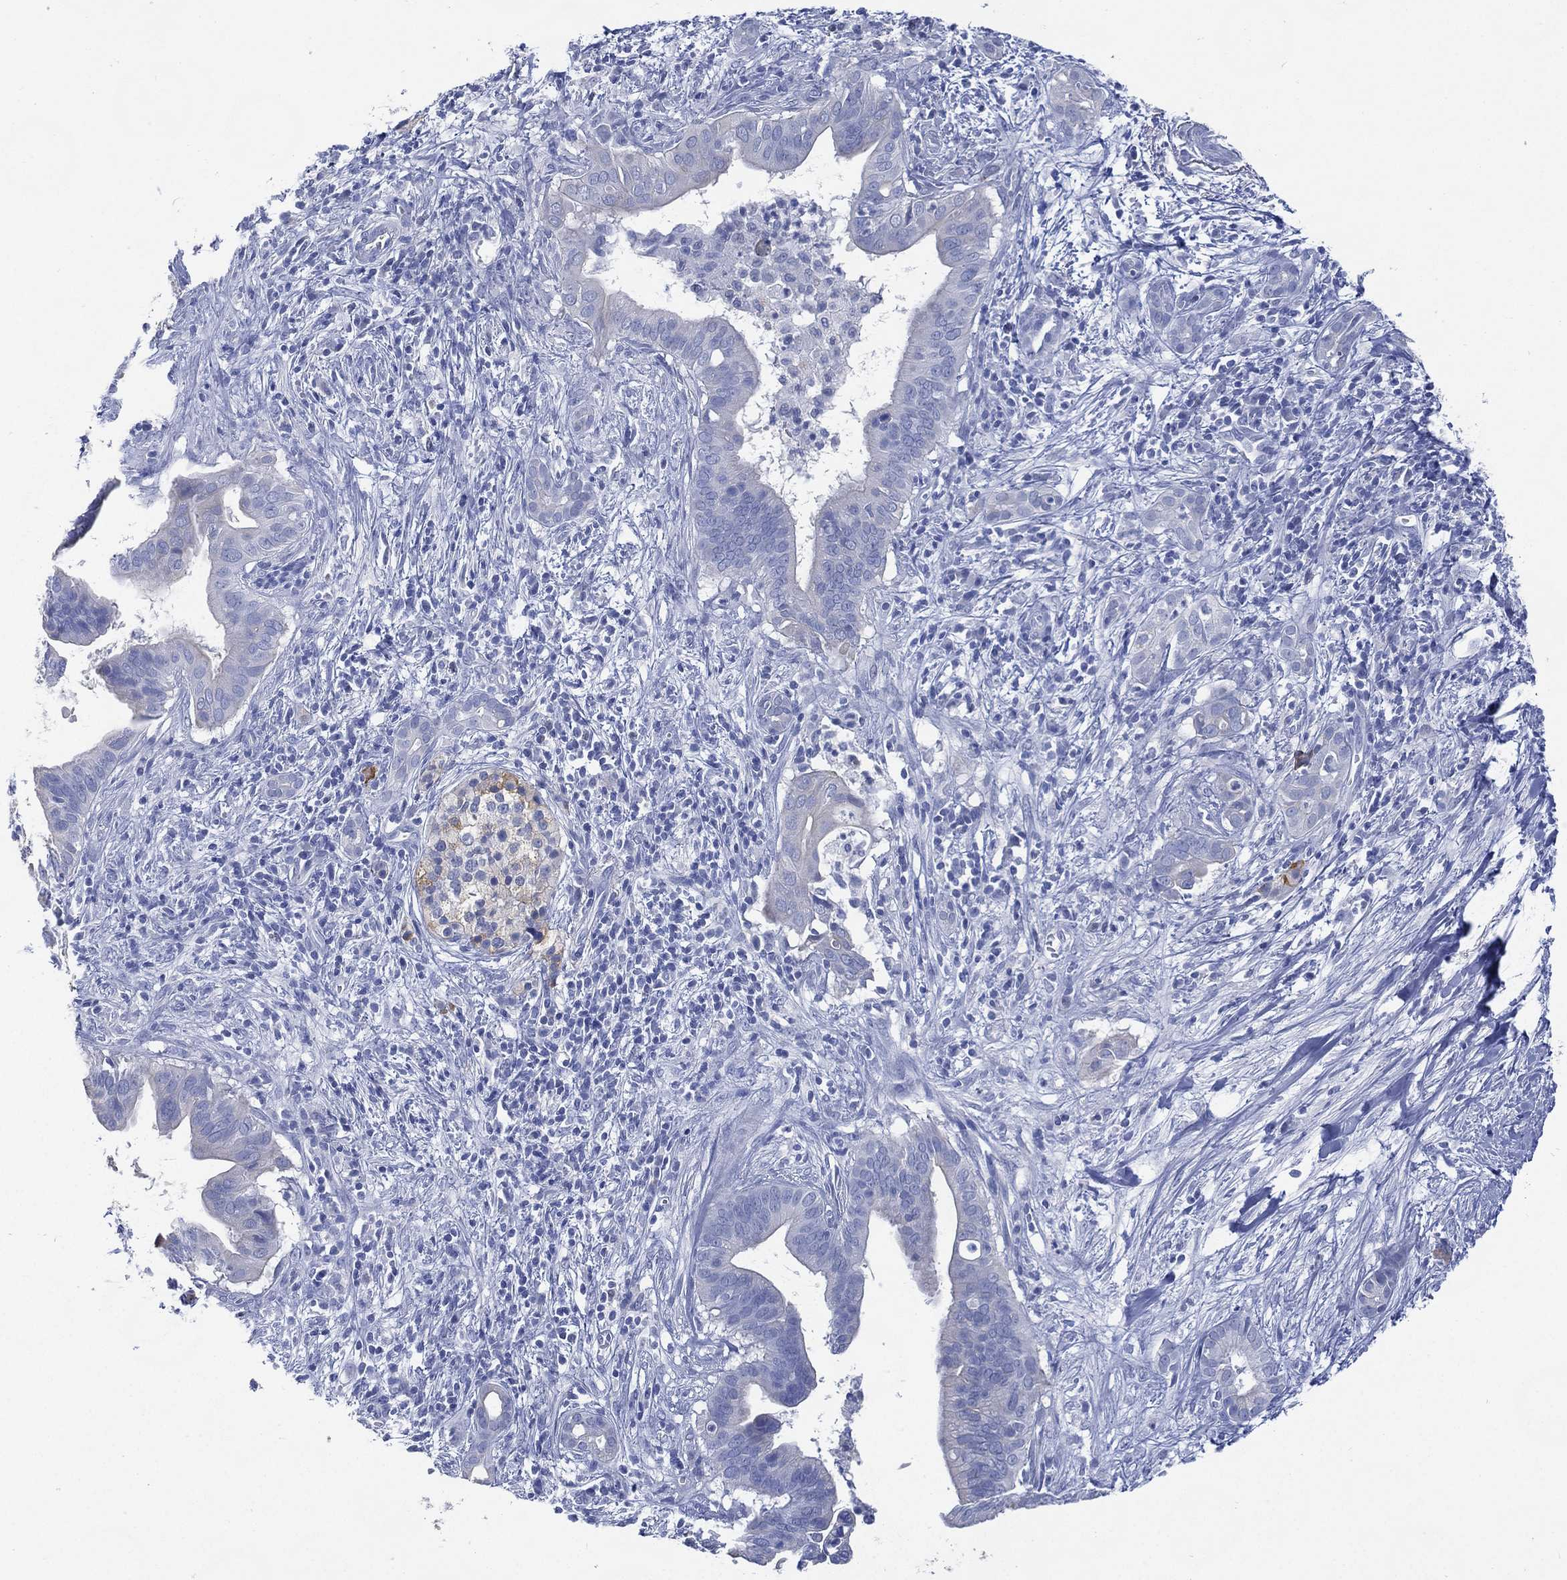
{"staining": {"intensity": "negative", "quantity": "none", "location": "none"}, "tissue": "pancreatic cancer", "cell_type": "Tumor cells", "image_type": "cancer", "snomed": [{"axis": "morphology", "description": "Adenocarcinoma, NOS"}, {"axis": "topography", "description": "Pancreas"}], "caption": "Immunohistochemistry photomicrograph of pancreatic cancer stained for a protein (brown), which shows no staining in tumor cells.", "gene": "FMO1", "patient": {"sex": "male", "age": 61}}